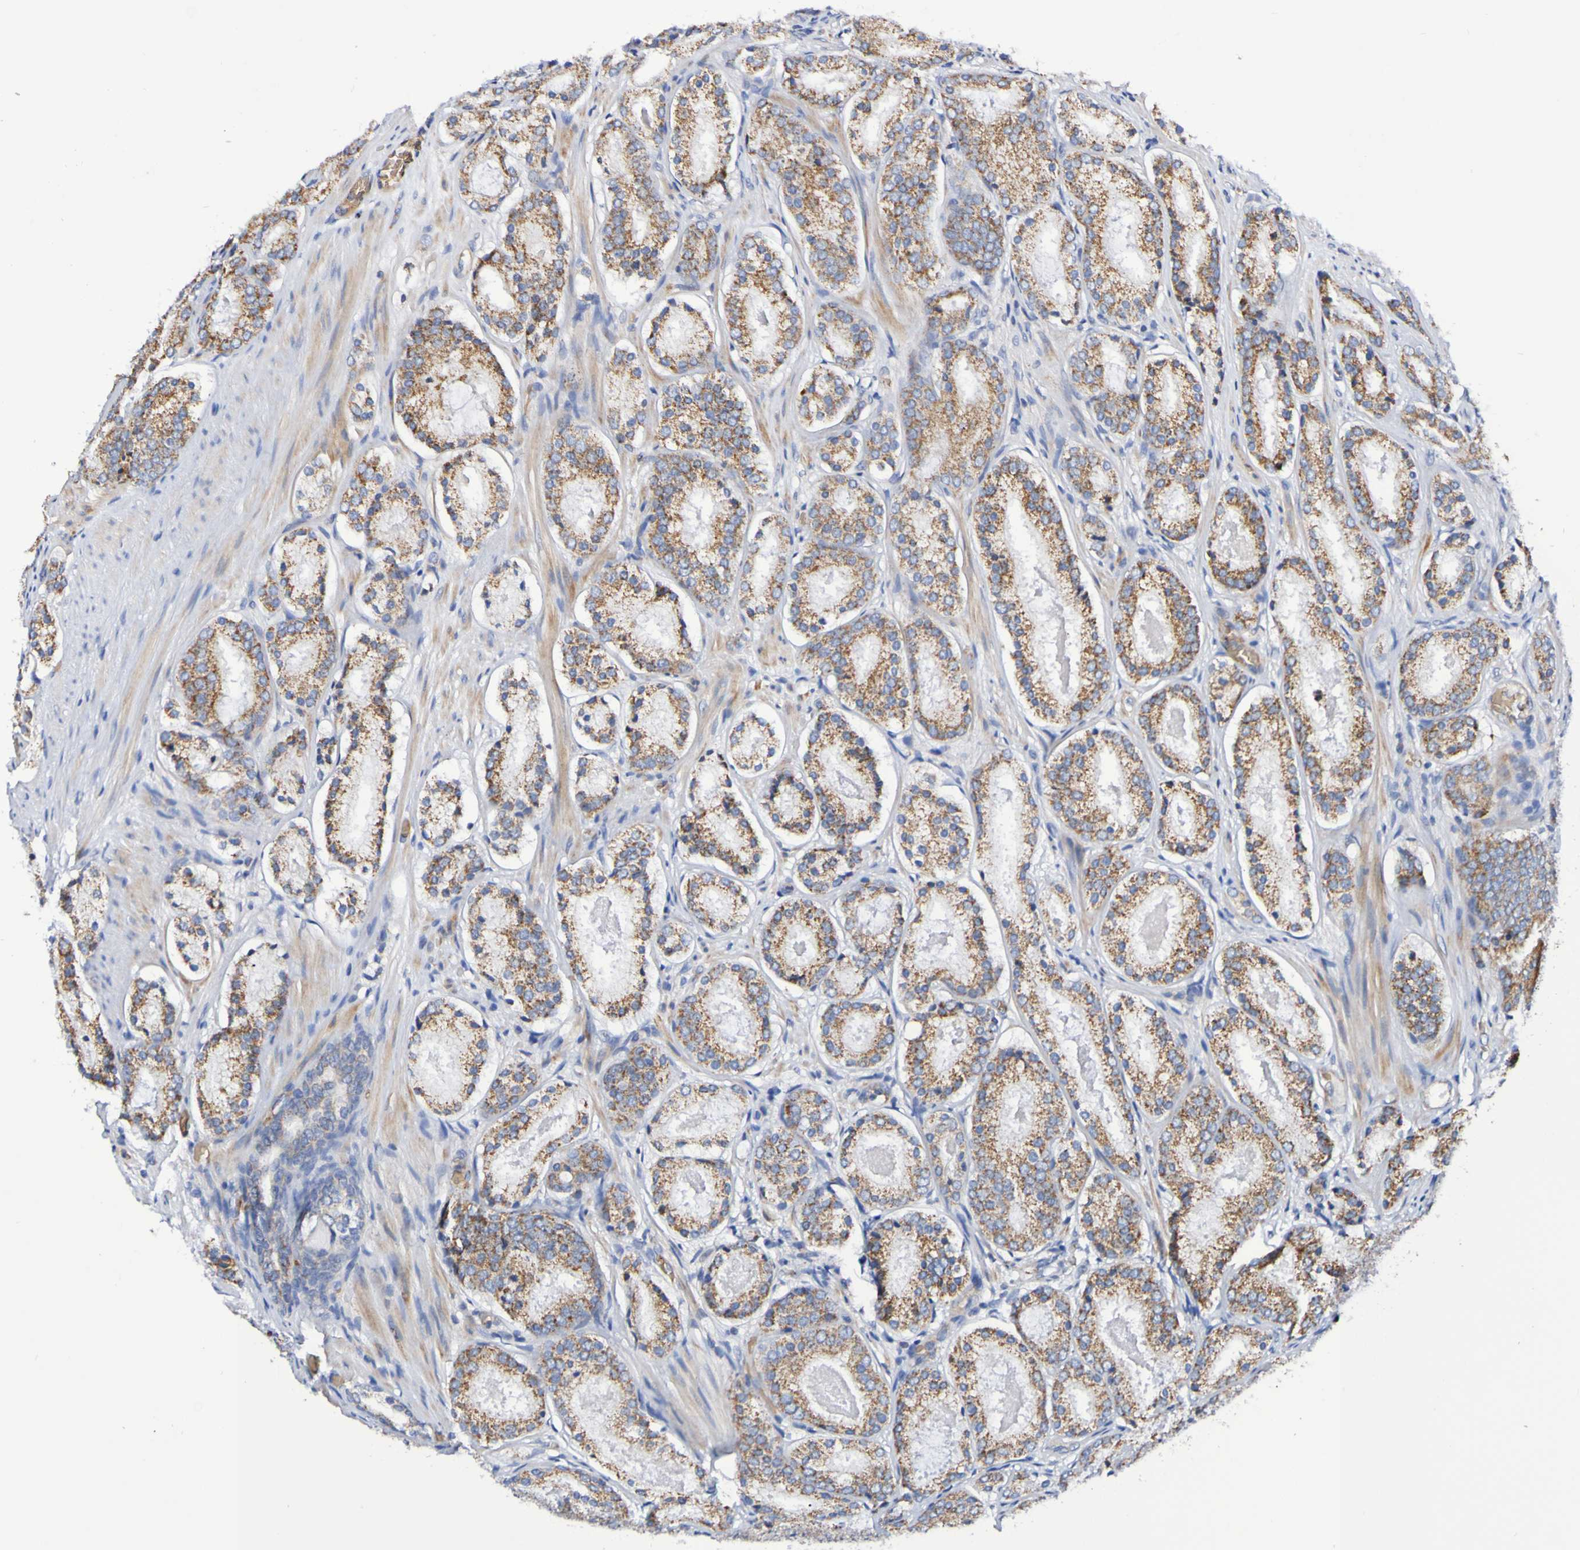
{"staining": {"intensity": "moderate", "quantity": ">75%", "location": "cytoplasmic/membranous"}, "tissue": "prostate cancer", "cell_type": "Tumor cells", "image_type": "cancer", "snomed": [{"axis": "morphology", "description": "Adenocarcinoma, Low grade"}, {"axis": "topography", "description": "Prostate"}], "caption": "Prostate cancer tissue demonstrates moderate cytoplasmic/membranous positivity in approximately >75% of tumor cells, visualized by immunohistochemistry. The staining was performed using DAB to visualize the protein expression in brown, while the nuclei were stained in blue with hematoxylin (Magnification: 20x).", "gene": "WNT4", "patient": {"sex": "male", "age": 69}}